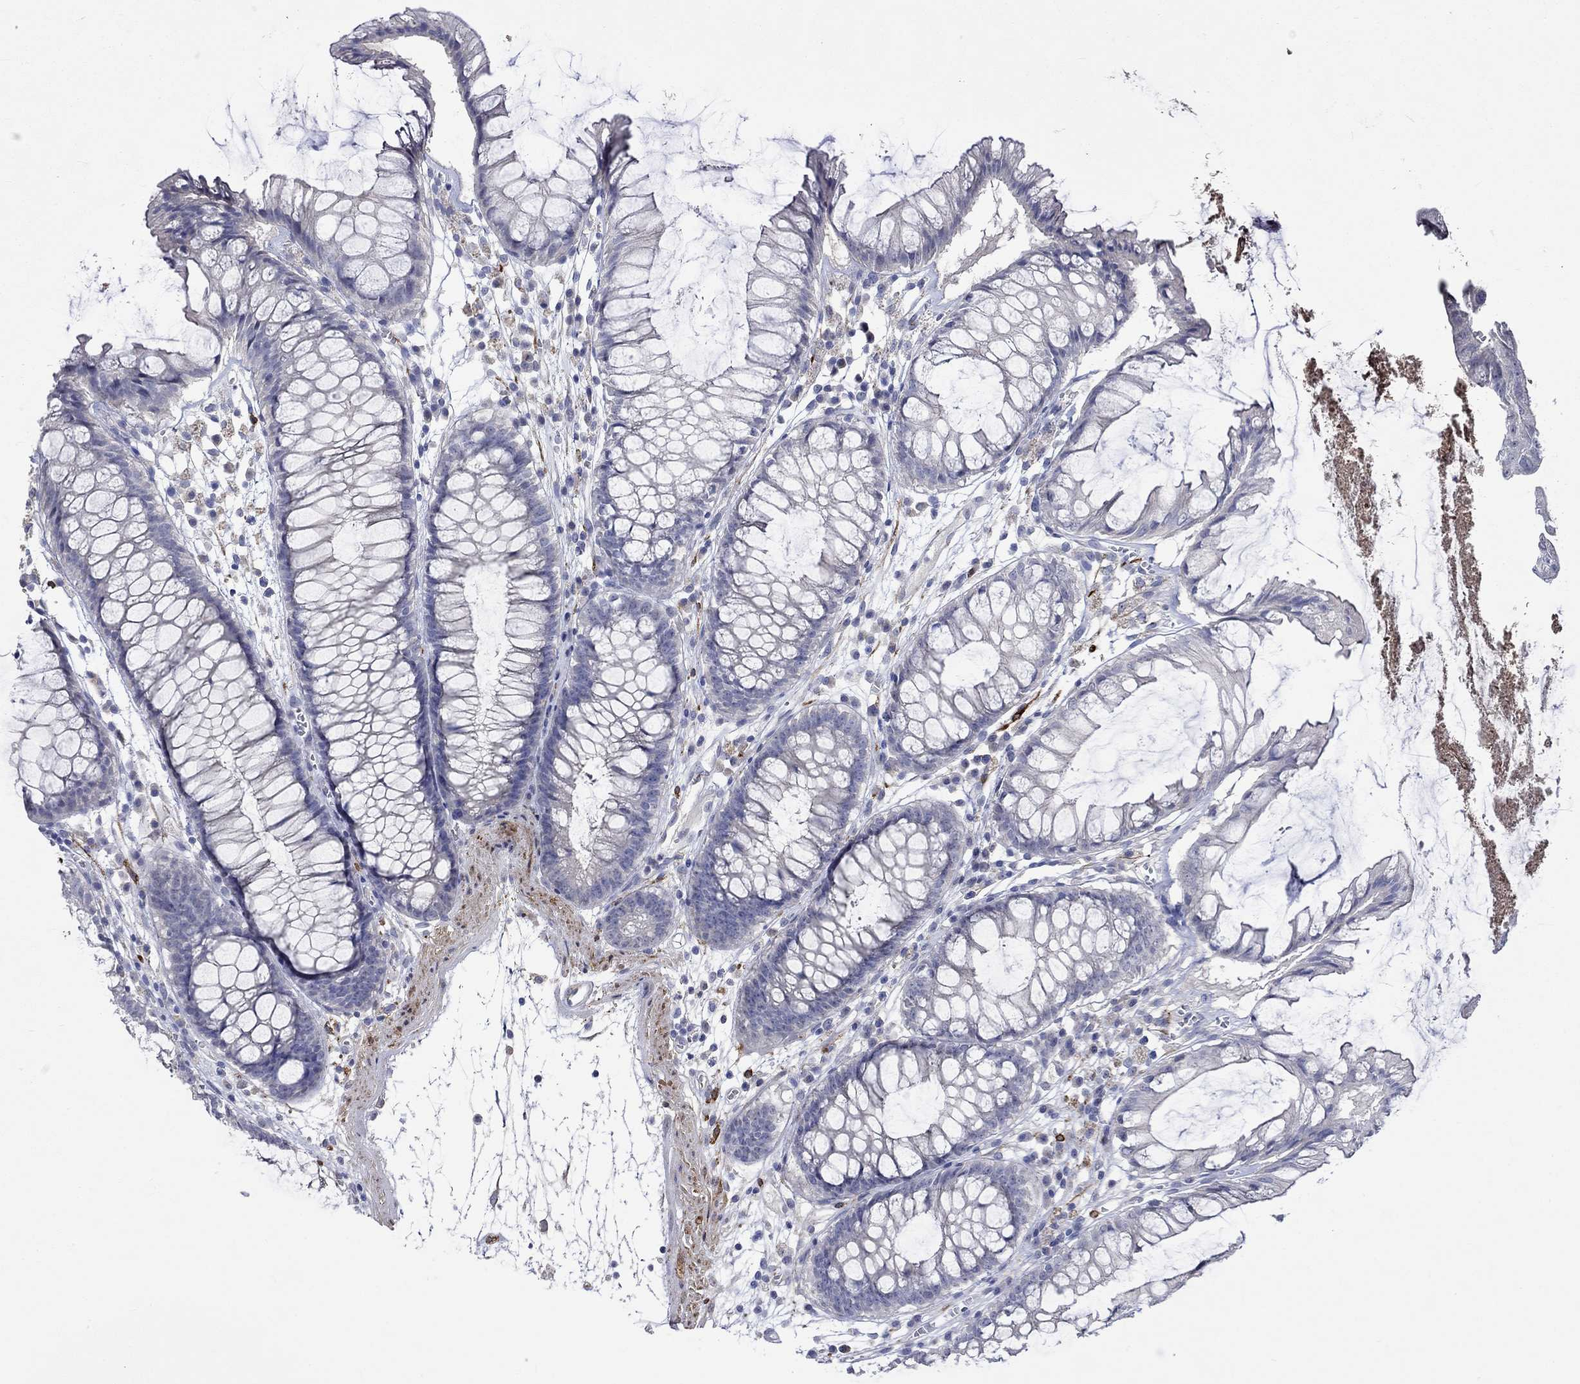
{"staining": {"intensity": "weak", "quantity": "25%-75%", "location": "cytoplasmic/membranous"}, "tissue": "colon", "cell_type": "Endothelial cells", "image_type": "normal", "snomed": [{"axis": "morphology", "description": "Normal tissue, NOS"}, {"axis": "morphology", "description": "Adenocarcinoma, NOS"}, {"axis": "topography", "description": "Colon"}], "caption": "This image reveals immunohistochemistry (IHC) staining of normal colon, with low weak cytoplasmic/membranous positivity in about 25%-75% of endothelial cells.", "gene": "CRYAB", "patient": {"sex": "male", "age": 65}}